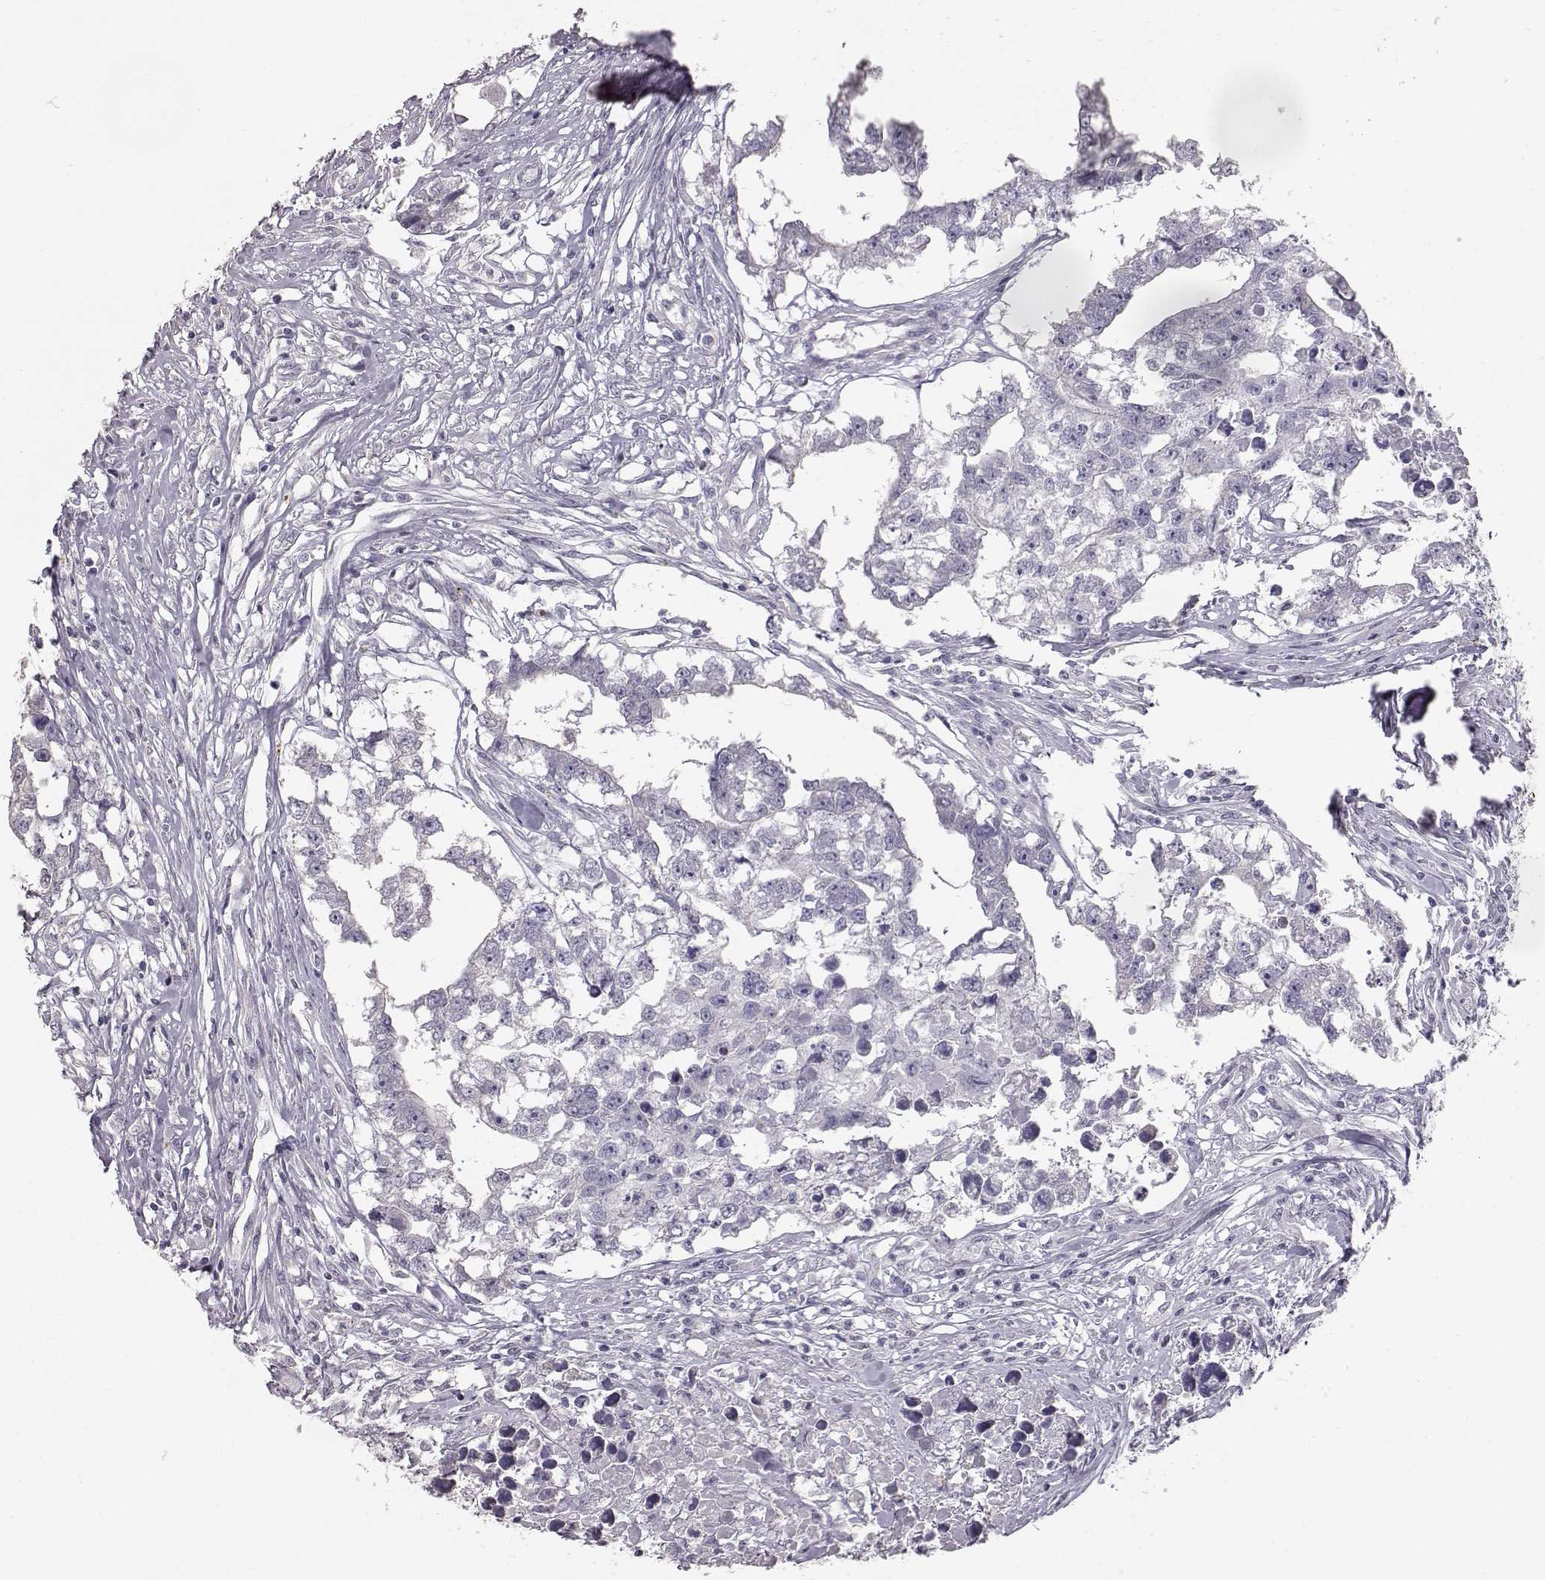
{"staining": {"intensity": "negative", "quantity": "none", "location": "none"}, "tissue": "testis cancer", "cell_type": "Tumor cells", "image_type": "cancer", "snomed": [{"axis": "morphology", "description": "Carcinoma, Embryonal, NOS"}, {"axis": "morphology", "description": "Teratoma, malignant, NOS"}, {"axis": "topography", "description": "Testis"}], "caption": "Tumor cells show no significant protein staining in testis malignant teratoma.", "gene": "KRT33A", "patient": {"sex": "male", "age": 44}}